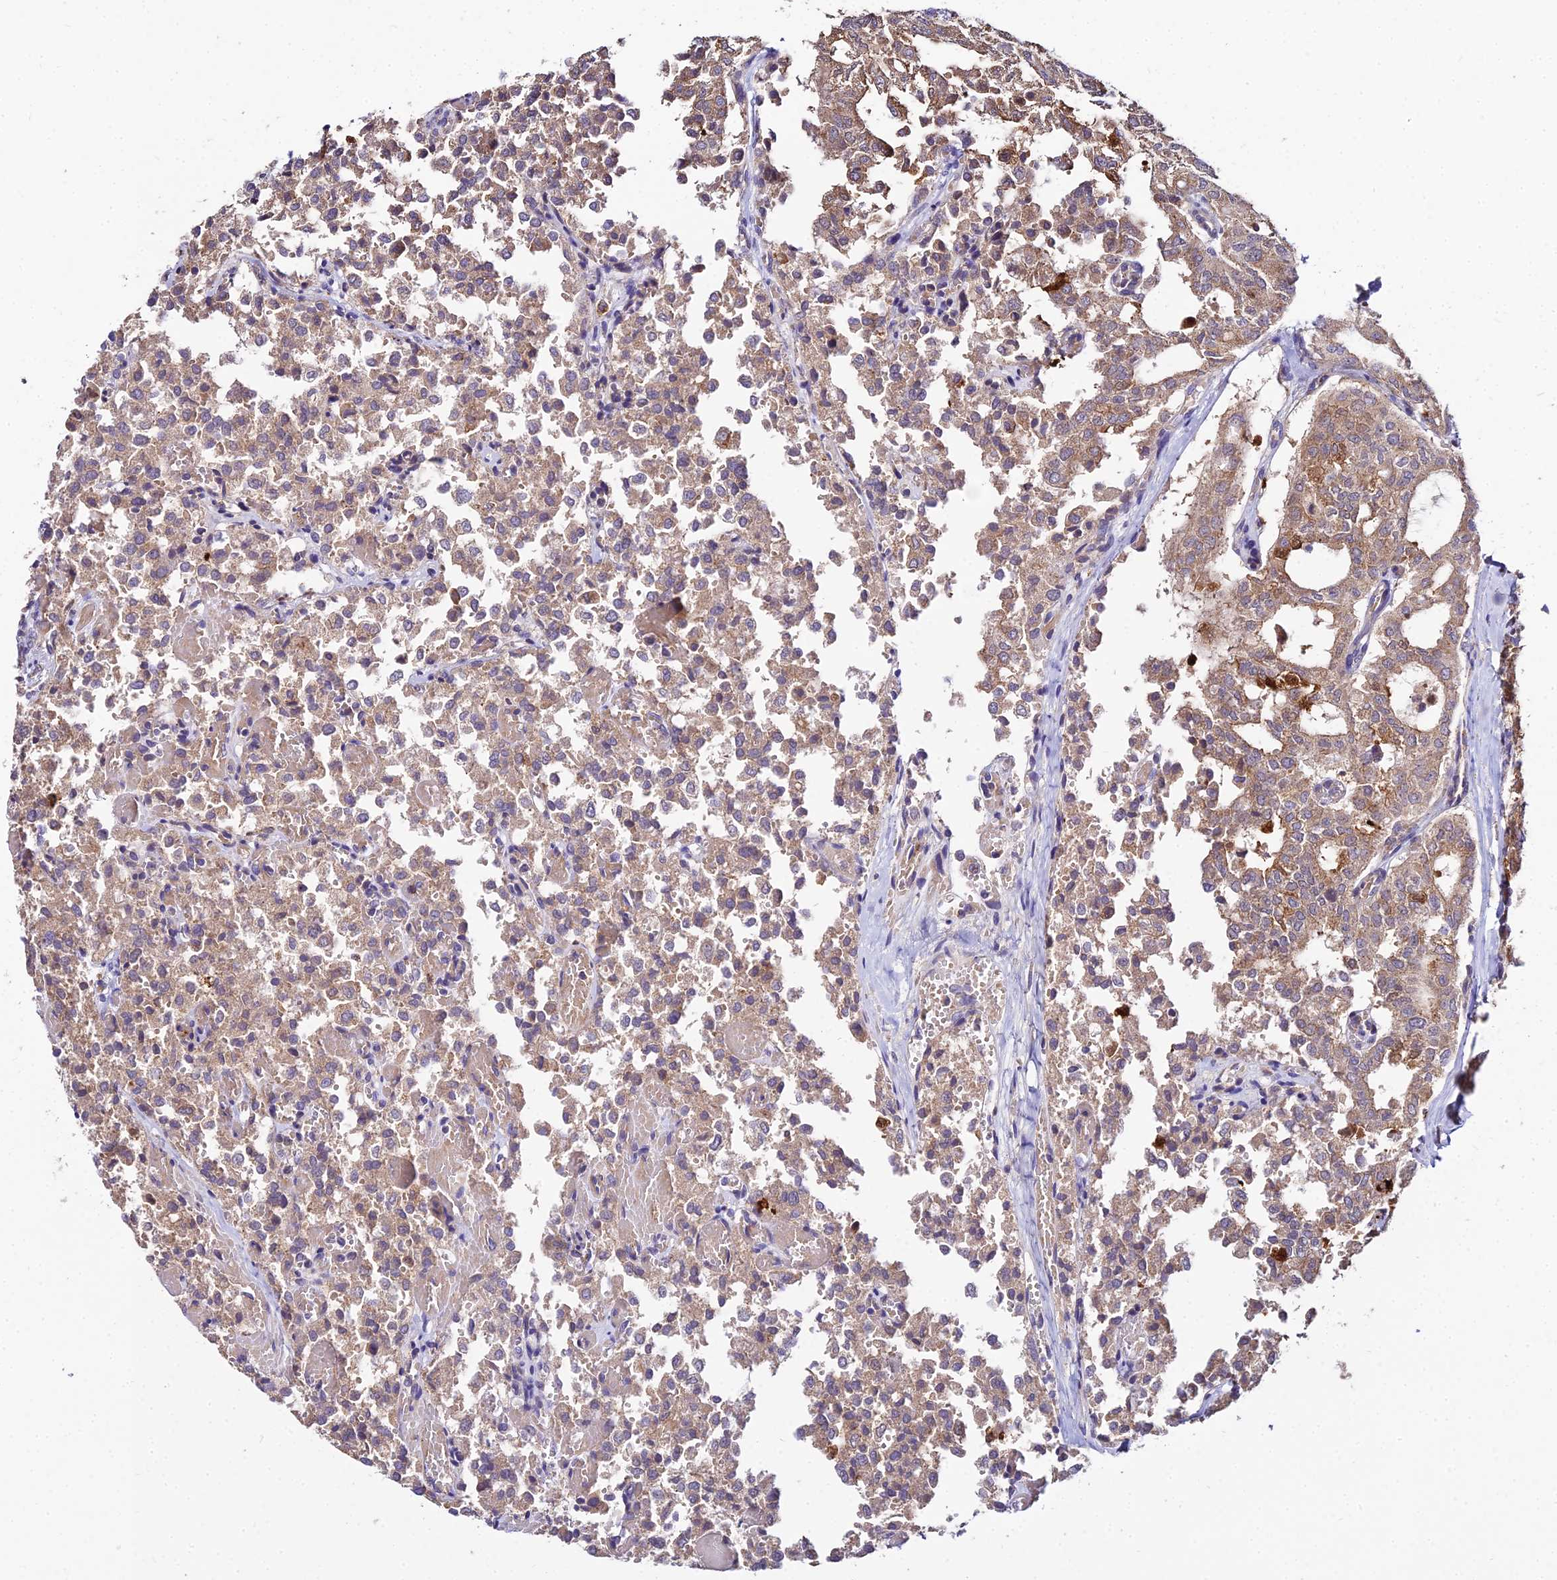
{"staining": {"intensity": "moderate", "quantity": ">75%", "location": "cytoplasmic/membranous"}, "tissue": "thyroid cancer", "cell_type": "Tumor cells", "image_type": "cancer", "snomed": [{"axis": "morphology", "description": "Follicular adenoma carcinoma, NOS"}, {"axis": "topography", "description": "Thyroid gland"}], "caption": "Immunohistochemical staining of human thyroid cancer (follicular adenoma carcinoma) displays medium levels of moderate cytoplasmic/membranous positivity in approximately >75% of tumor cells. (Stains: DAB (3,3'-diaminobenzidine) in brown, nuclei in blue, Microscopy: brightfield microscopy at high magnification).", "gene": "PEX19", "patient": {"sex": "male", "age": 75}}